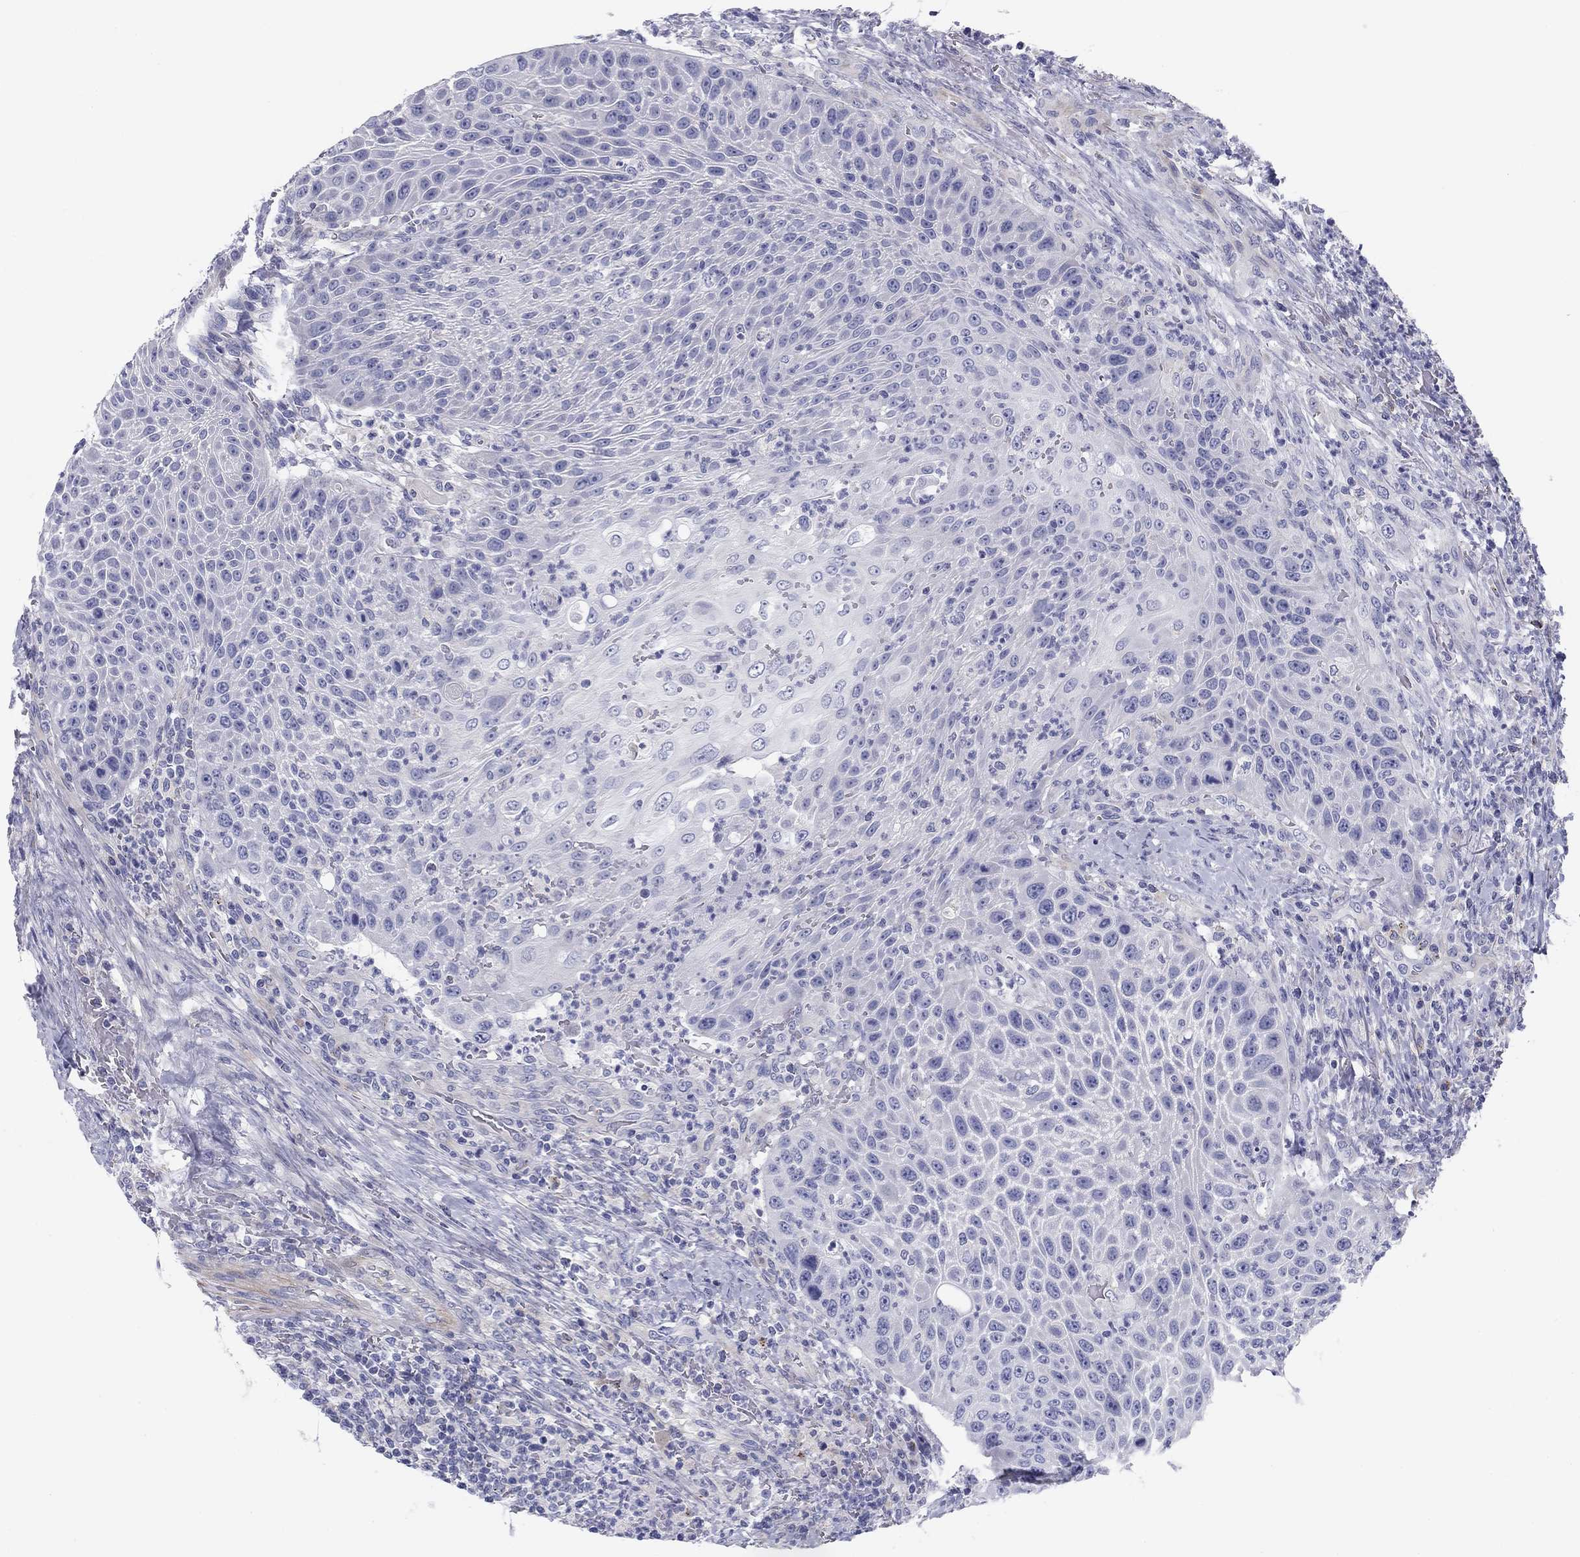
{"staining": {"intensity": "negative", "quantity": "none", "location": "none"}, "tissue": "head and neck cancer", "cell_type": "Tumor cells", "image_type": "cancer", "snomed": [{"axis": "morphology", "description": "Squamous cell carcinoma, NOS"}, {"axis": "topography", "description": "Head-Neck"}], "caption": "Image shows no protein expression in tumor cells of head and neck cancer tissue.", "gene": "SEPTIN3", "patient": {"sex": "male", "age": 69}}